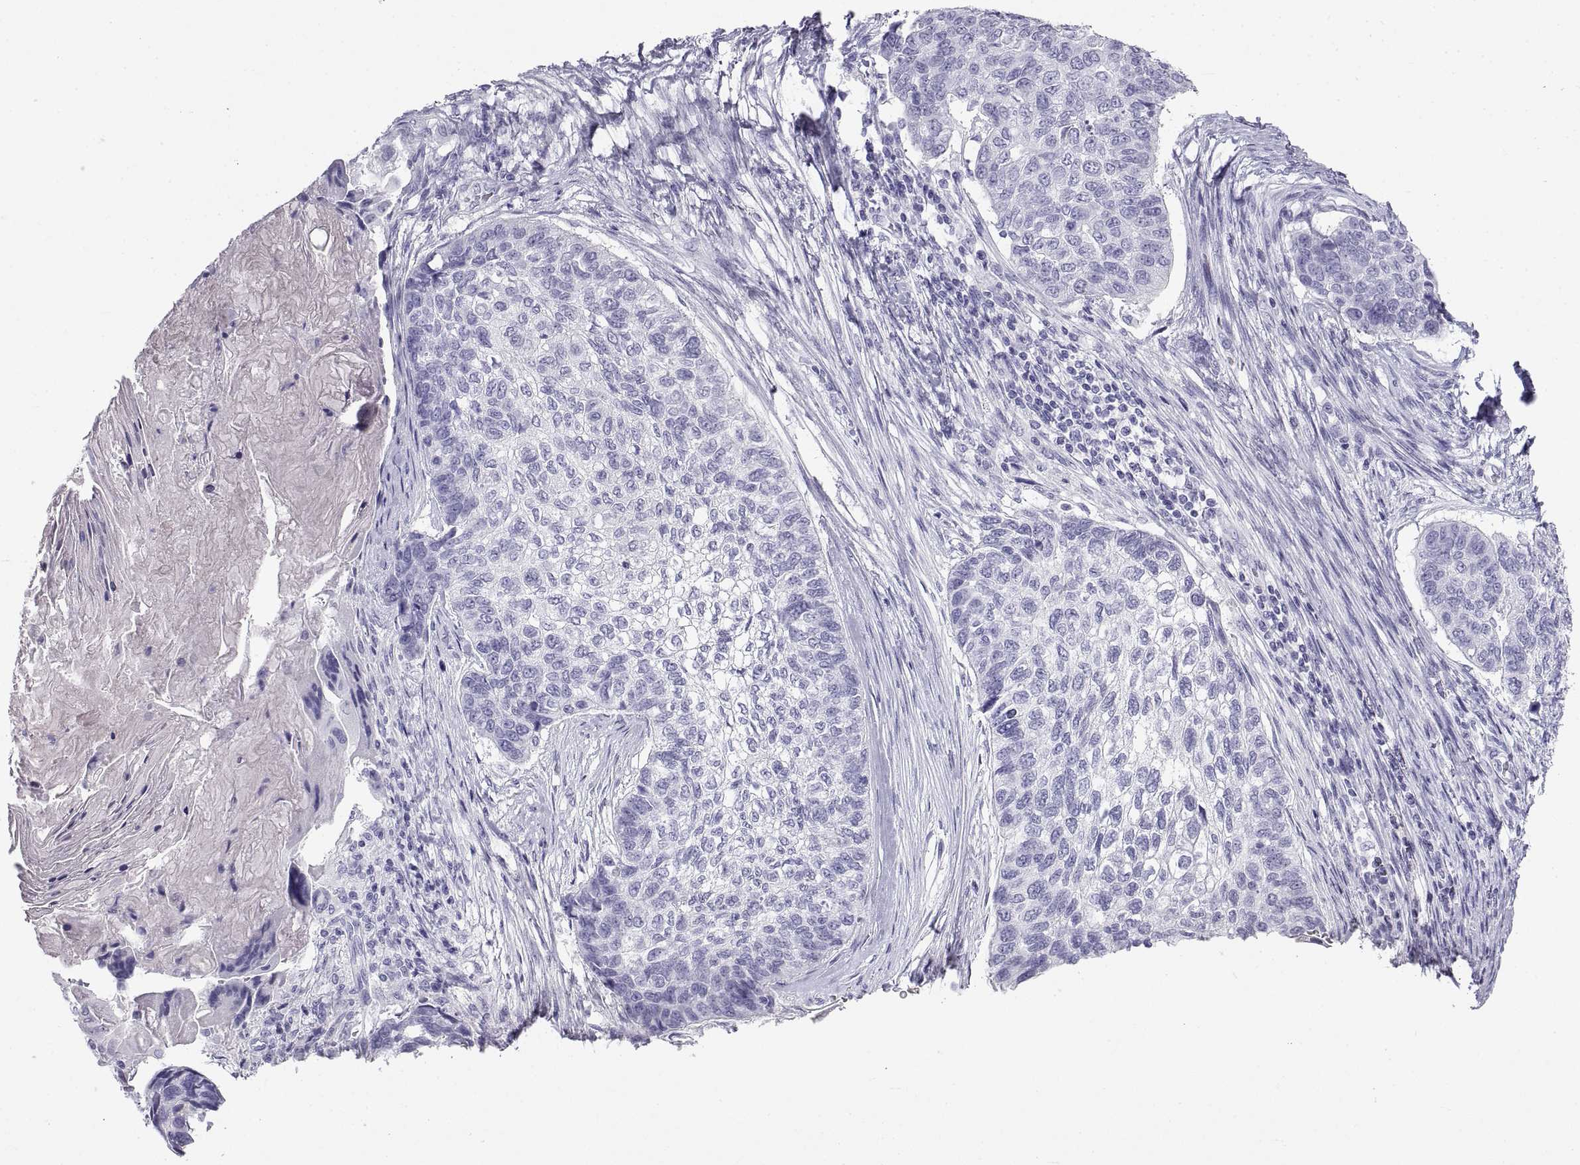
{"staining": {"intensity": "negative", "quantity": "none", "location": "none"}, "tissue": "lung cancer", "cell_type": "Tumor cells", "image_type": "cancer", "snomed": [{"axis": "morphology", "description": "Squamous cell carcinoma, NOS"}, {"axis": "topography", "description": "Lung"}], "caption": "Immunohistochemical staining of human lung squamous cell carcinoma reveals no significant positivity in tumor cells. (DAB IHC, high magnification).", "gene": "RLBP1", "patient": {"sex": "male", "age": 69}}